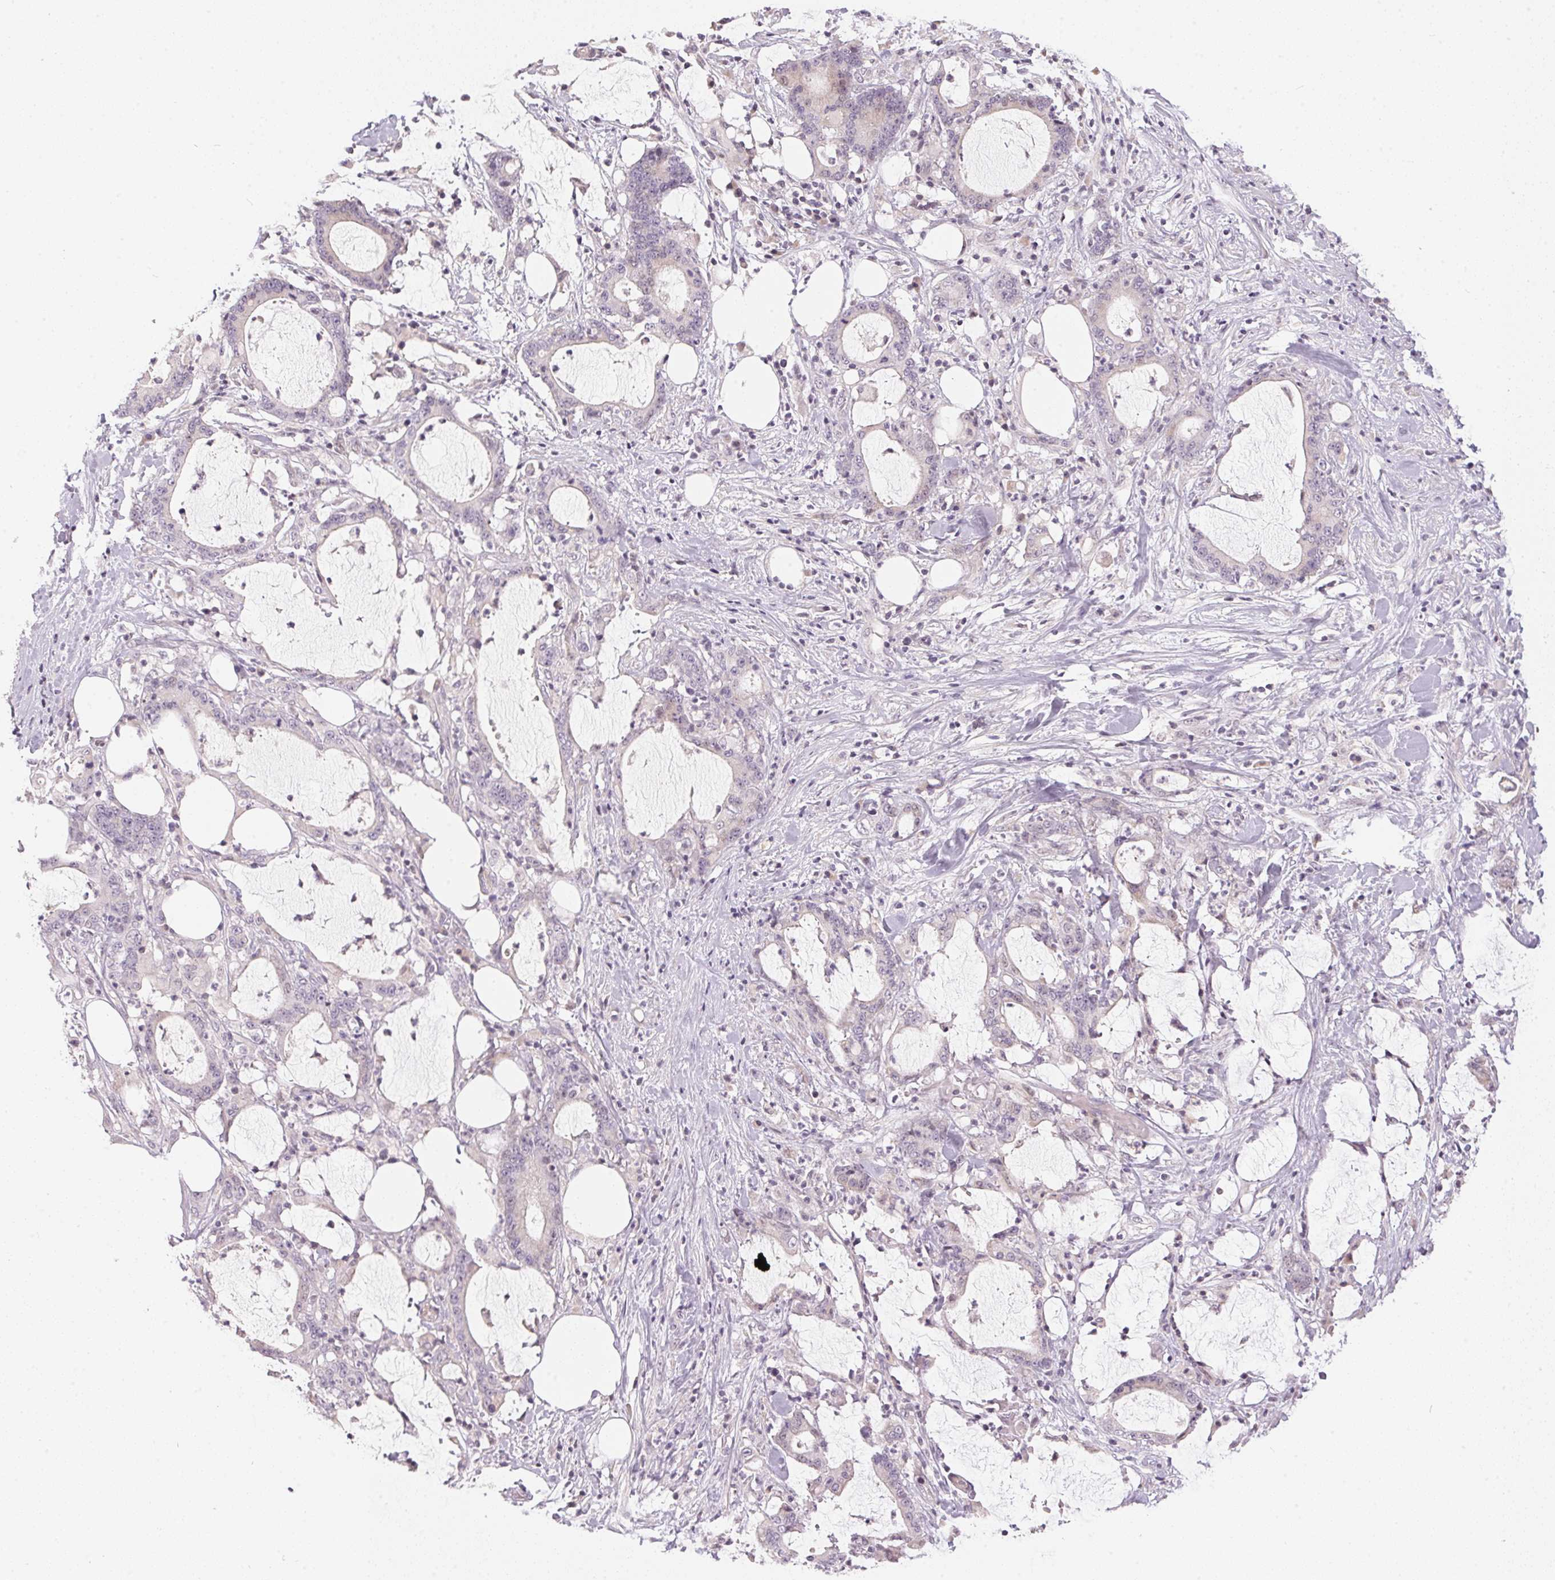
{"staining": {"intensity": "negative", "quantity": "none", "location": "none"}, "tissue": "stomach cancer", "cell_type": "Tumor cells", "image_type": "cancer", "snomed": [{"axis": "morphology", "description": "Adenocarcinoma, NOS"}, {"axis": "topography", "description": "Stomach, upper"}], "caption": "This photomicrograph is of stomach adenocarcinoma stained with immunohistochemistry to label a protein in brown with the nuclei are counter-stained blue. There is no staining in tumor cells. (DAB immunohistochemistry, high magnification).", "gene": "GDAP1L1", "patient": {"sex": "male", "age": 68}}